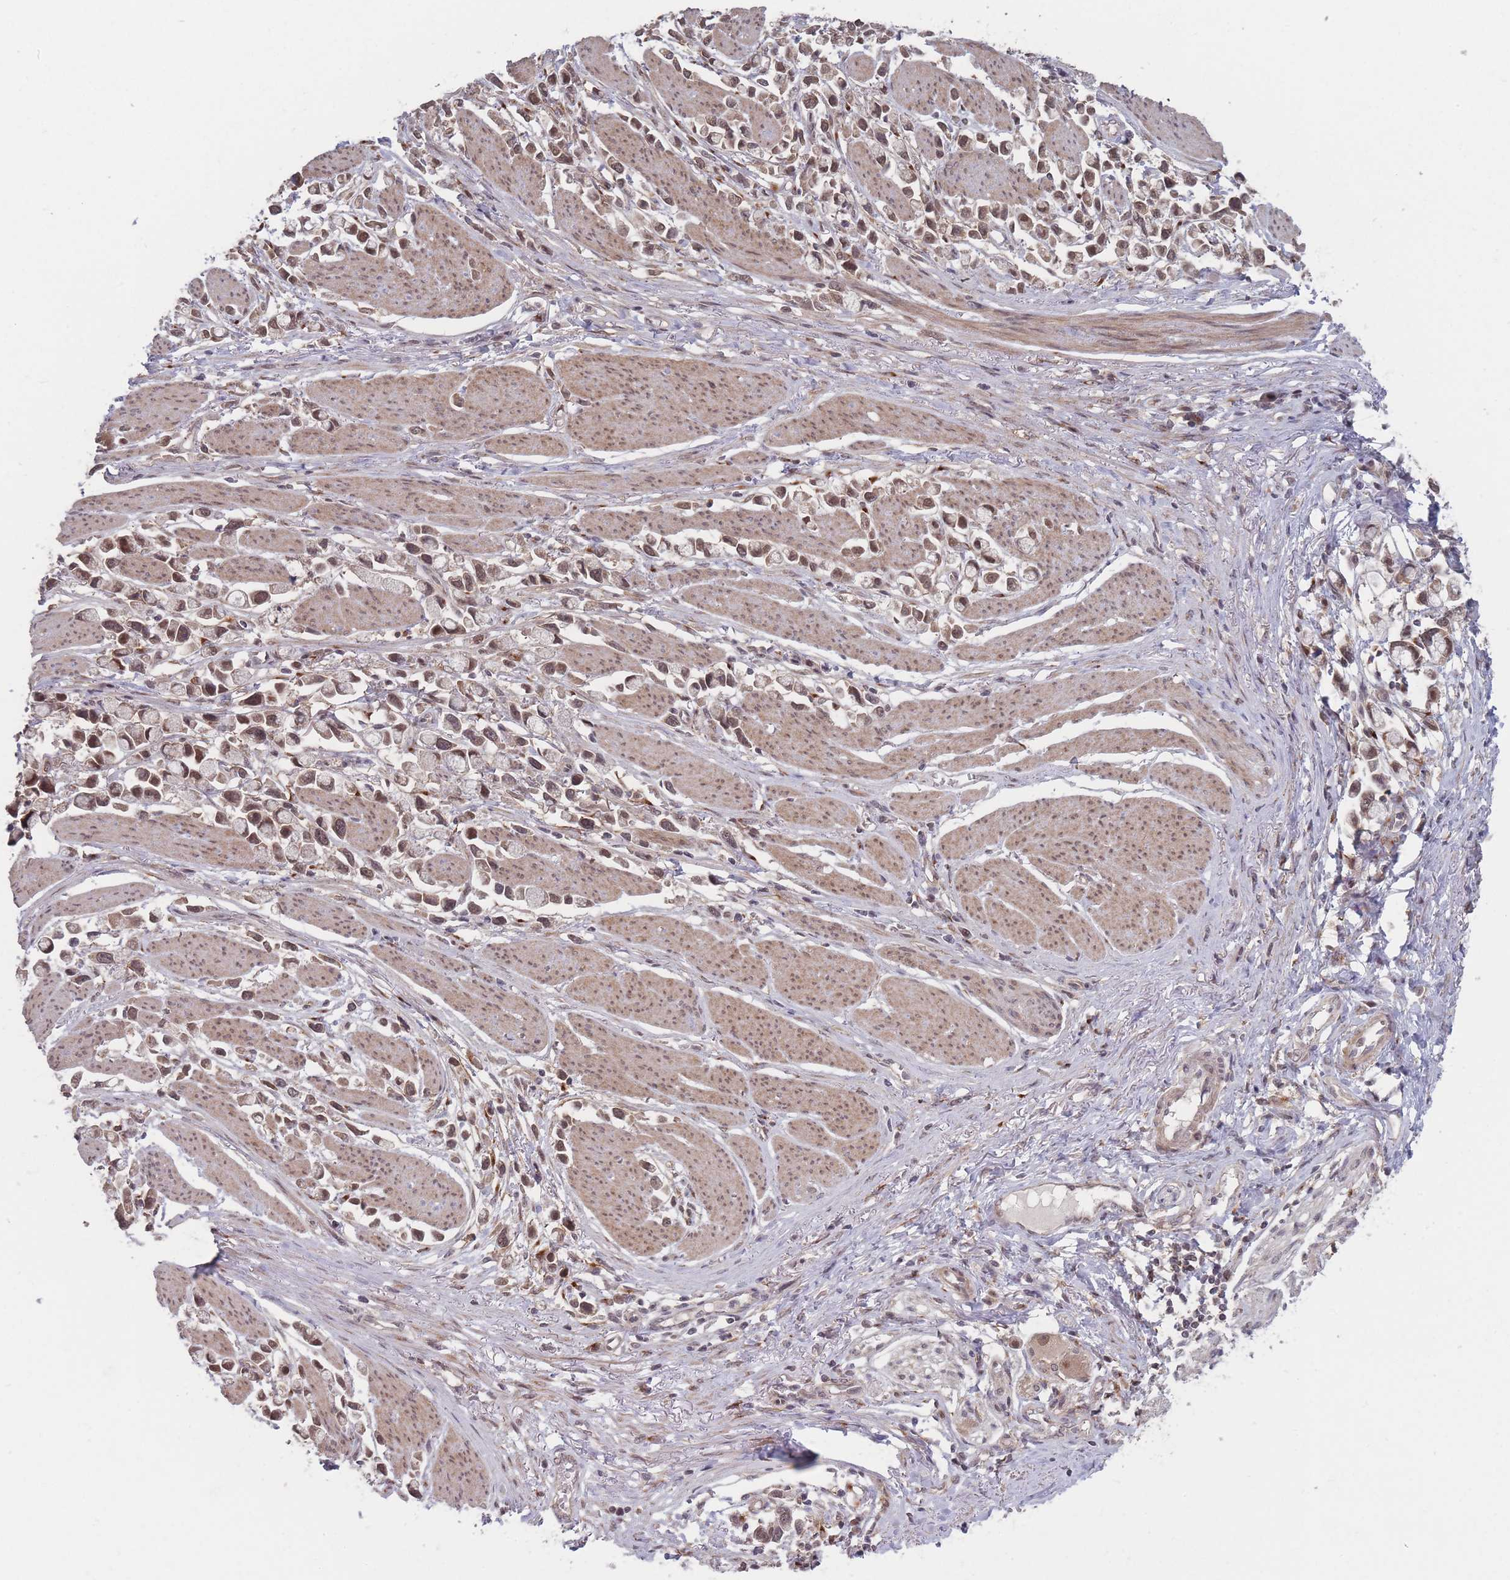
{"staining": {"intensity": "moderate", "quantity": ">75%", "location": "nuclear"}, "tissue": "stomach cancer", "cell_type": "Tumor cells", "image_type": "cancer", "snomed": [{"axis": "morphology", "description": "Adenocarcinoma, NOS"}, {"axis": "topography", "description": "Stomach"}], "caption": "Tumor cells reveal medium levels of moderate nuclear staining in about >75% of cells in human stomach cancer (adenocarcinoma). The staining was performed using DAB (3,3'-diaminobenzidine) to visualize the protein expression in brown, while the nuclei were stained in blue with hematoxylin (Magnification: 20x).", "gene": "CNTRL", "patient": {"sex": "female", "age": 81}}